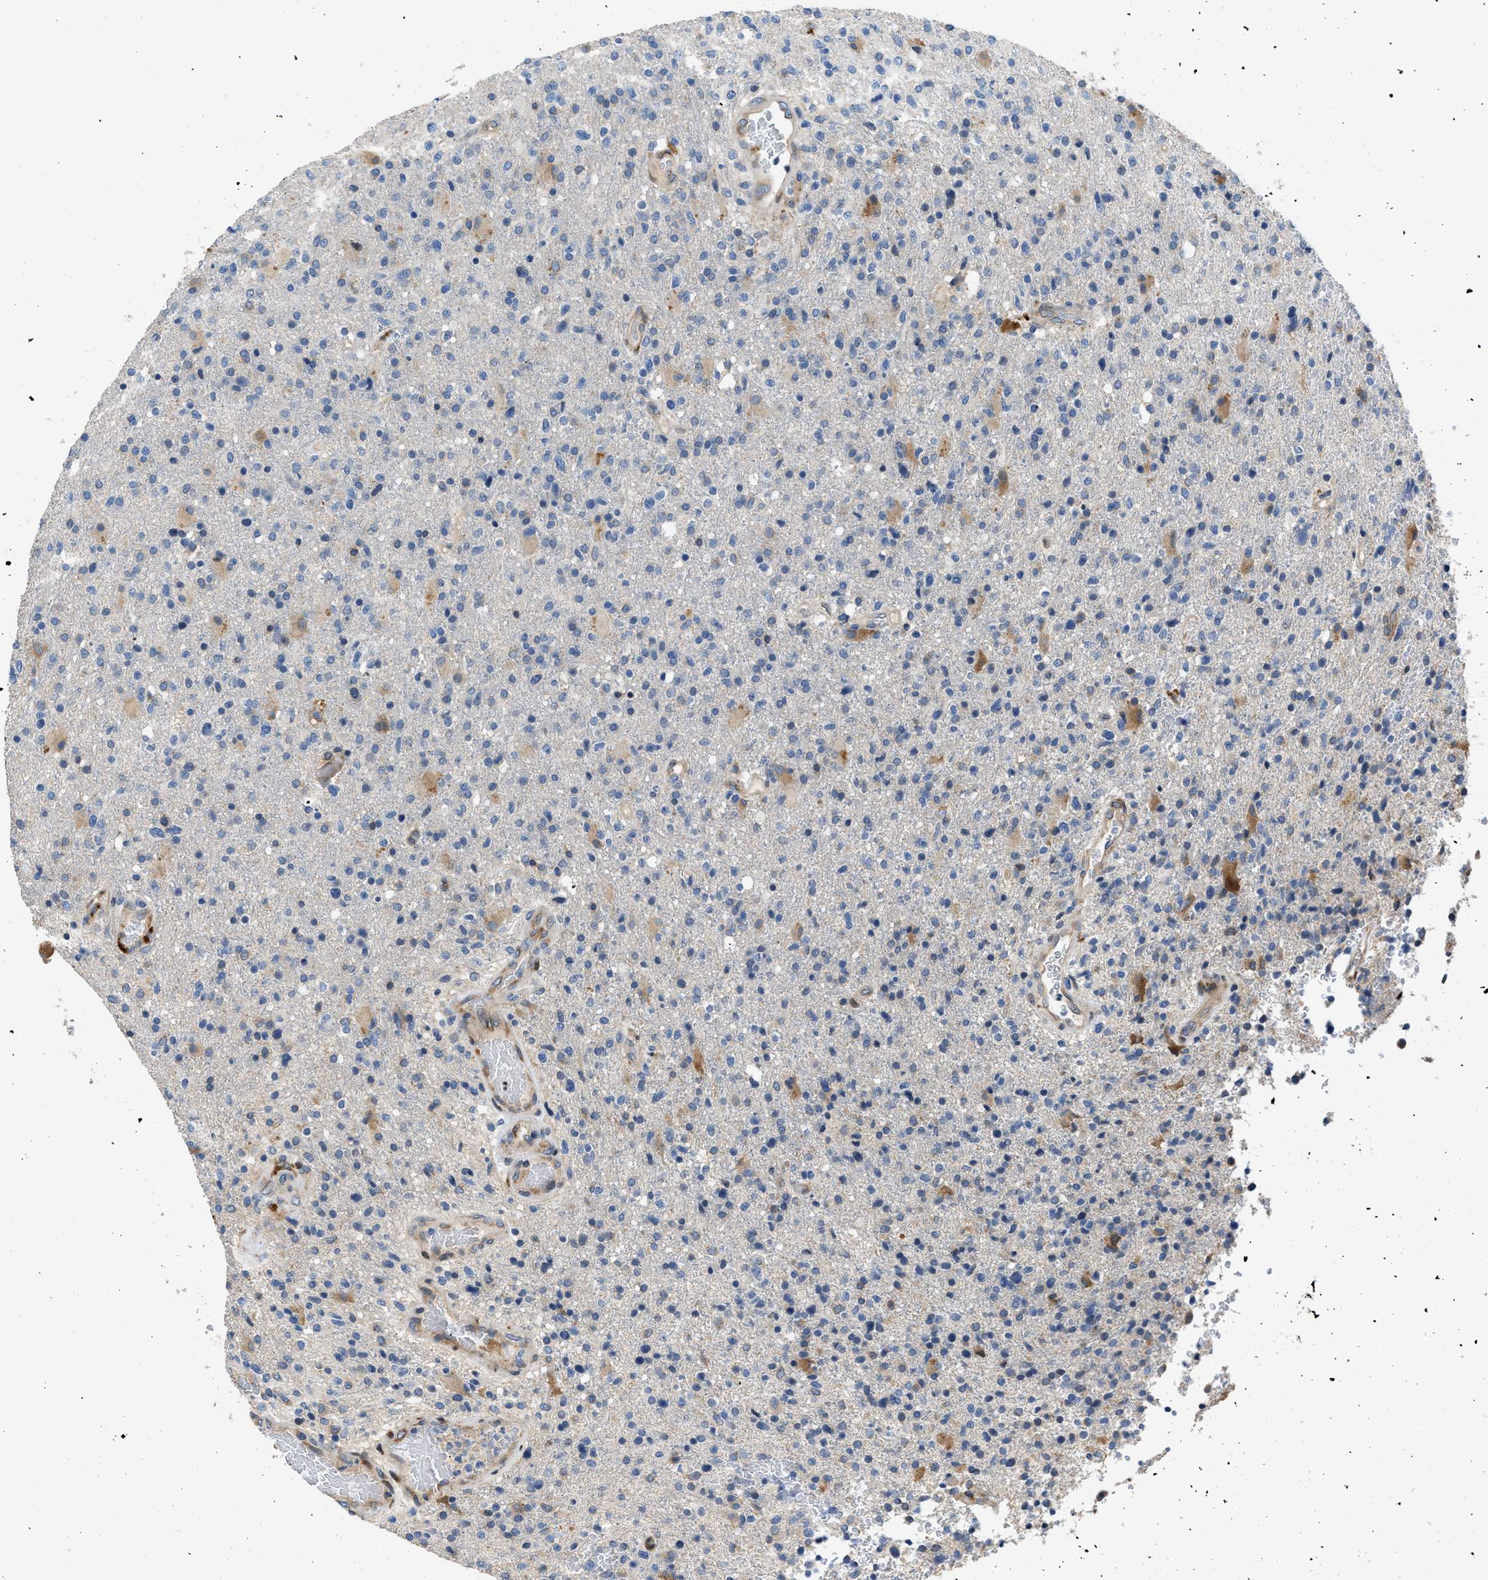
{"staining": {"intensity": "weak", "quantity": "<25%", "location": "cytoplasmic/membranous"}, "tissue": "glioma", "cell_type": "Tumor cells", "image_type": "cancer", "snomed": [{"axis": "morphology", "description": "Glioma, malignant, High grade"}, {"axis": "topography", "description": "Brain"}], "caption": "Malignant high-grade glioma was stained to show a protein in brown. There is no significant staining in tumor cells.", "gene": "GGCX", "patient": {"sex": "male", "age": 72}}